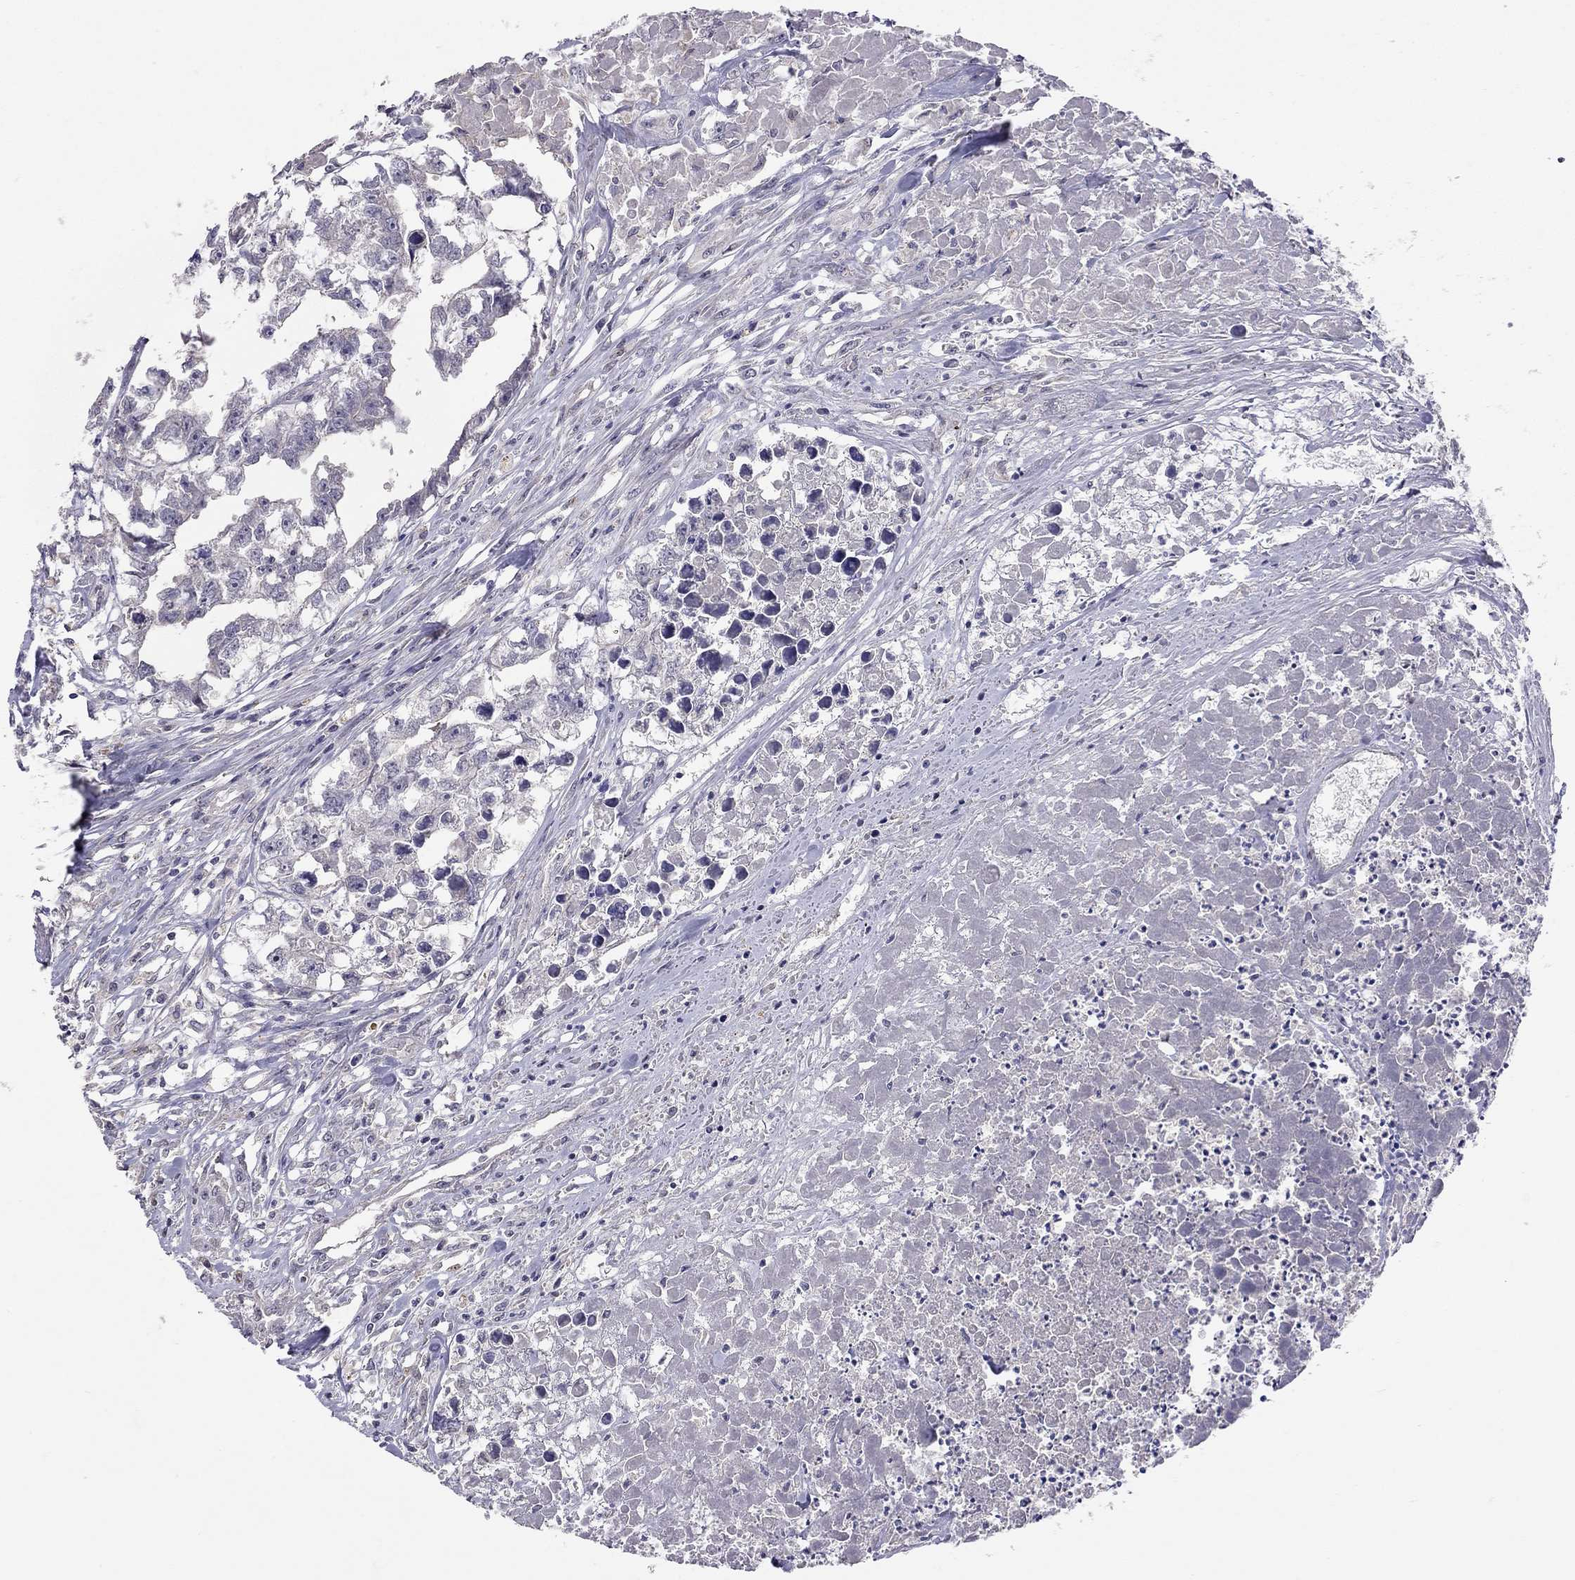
{"staining": {"intensity": "negative", "quantity": "none", "location": "none"}, "tissue": "testis cancer", "cell_type": "Tumor cells", "image_type": "cancer", "snomed": [{"axis": "morphology", "description": "Carcinoma, Embryonal, NOS"}, {"axis": "morphology", "description": "Teratoma, malignant, NOS"}, {"axis": "topography", "description": "Testis"}], "caption": "There is no significant staining in tumor cells of testis cancer.", "gene": "RTP5", "patient": {"sex": "male", "age": 44}}